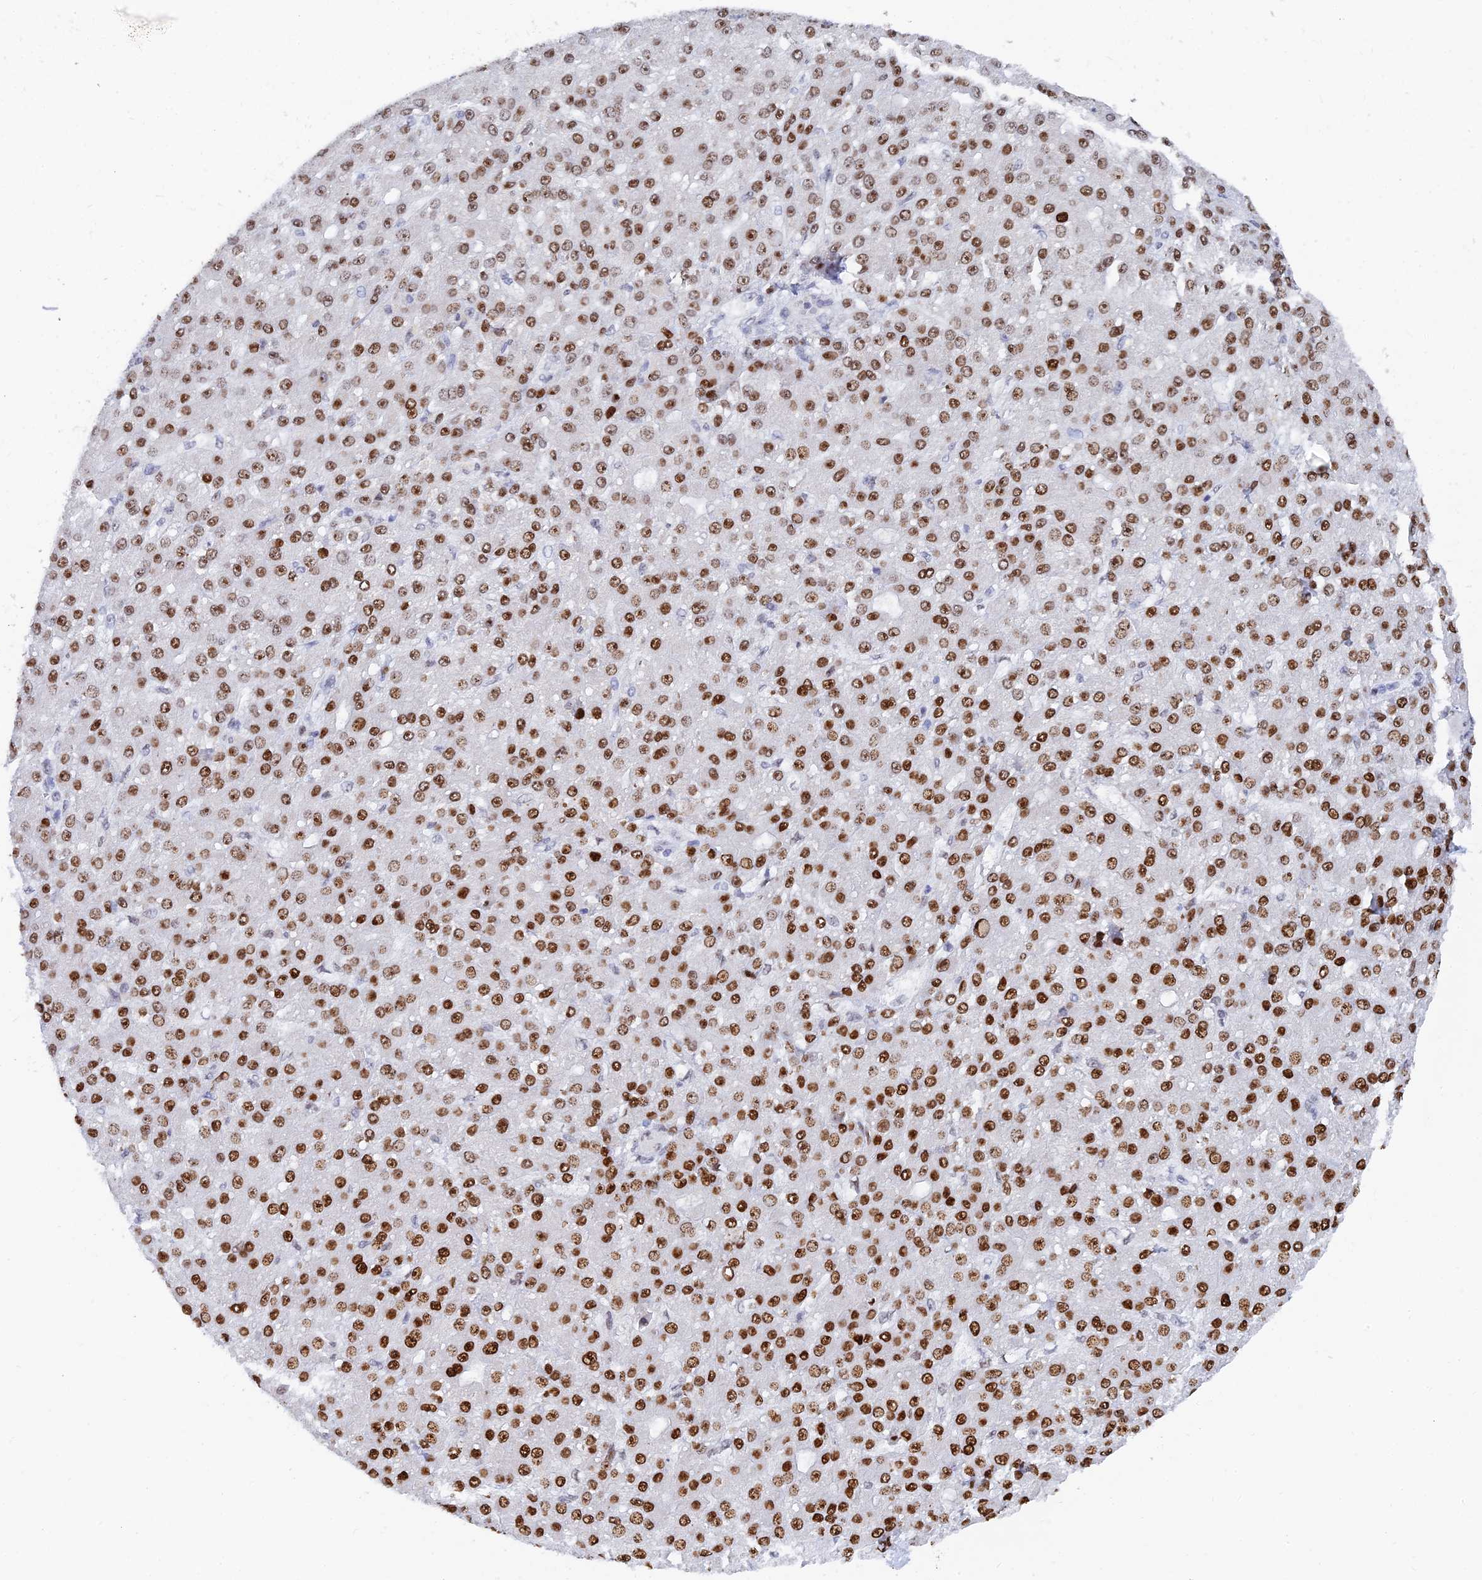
{"staining": {"intensity": "strong", "quantity": ">75%", "location": "nuclear"}, "tissue": "liver cancer", "cell_type": "Tumor cells", "image_type": "cancer", "snomed": [{"axis": "morphology", "description": "Carcinoma, Hepatocellular, NOS"}, {"axis": "topography", "description": "Liver"}], "caption": "Protein expression by immunohistochemistry reveals strong nuclear expression in about >75% of tumor cells in liver hepatocellular carcinoma.", "gene": "RSL1D1", "patient": {"sex": "male", "age": 67}}